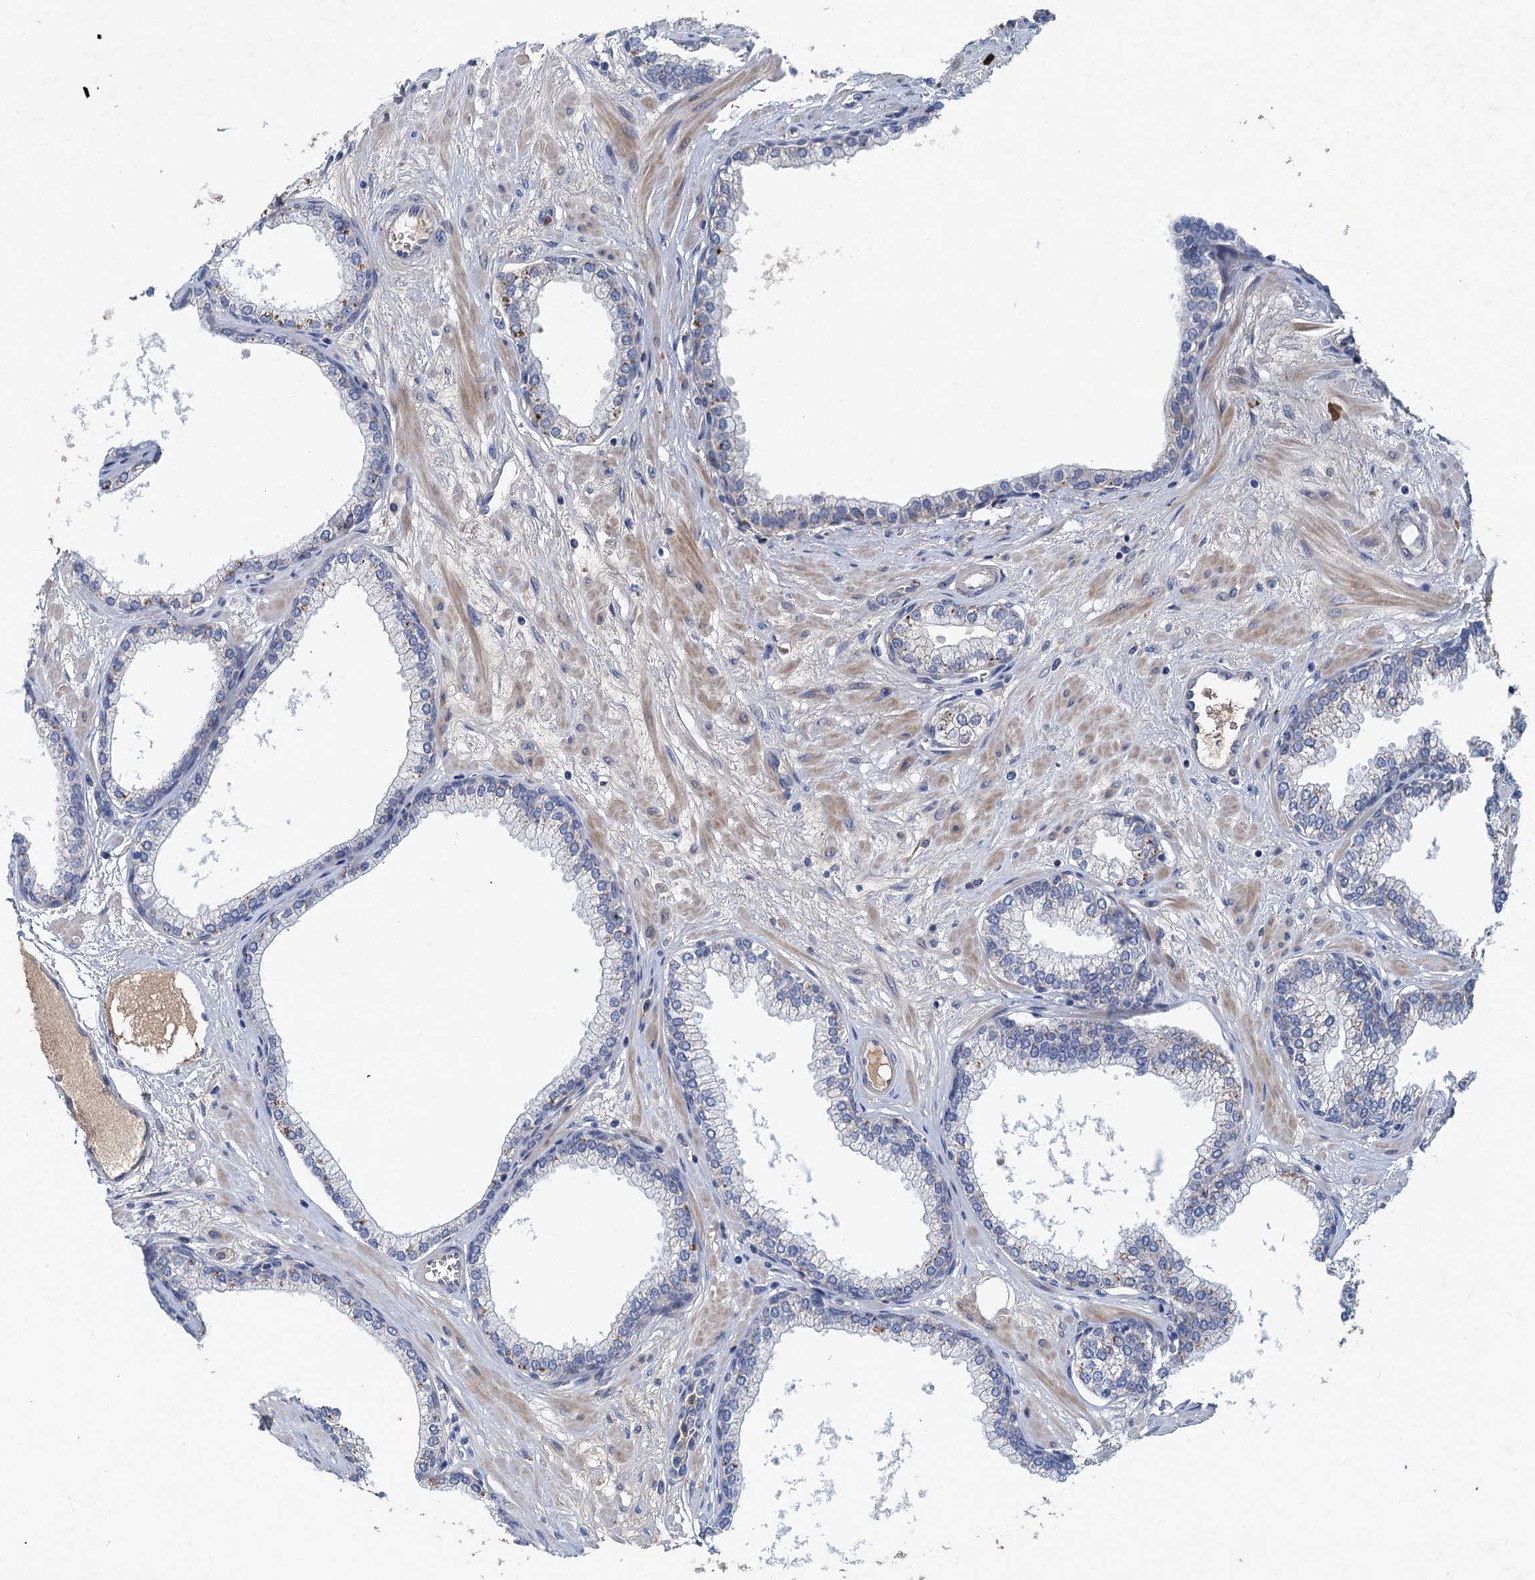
{"staining": {"intensity": "strong", "quantity": "25%-75%", "location": "cytoplasmic/membranous"}, "tissue": "prostate", "cell_type": "Glandular cells", "image_type": "normal", "snomed": [{"axis": "morphology", "description": "Normal tissue, NOS"}, {"axis": "morphology", "description": "Urothelial carcinoma, Low grade"}, {"axis": "topography", "description": "Urinary bladder"}, {"axis": "topography", "description": "Prostate"}], "caption": "Prostate stained with DAB IHC exhibits high levels of strong cytoplasmic/membranous staining in approximately 25%-75% of glandular cells.", "gene": "TPCN1", "patient": {"sex": "male", "age": 60}}